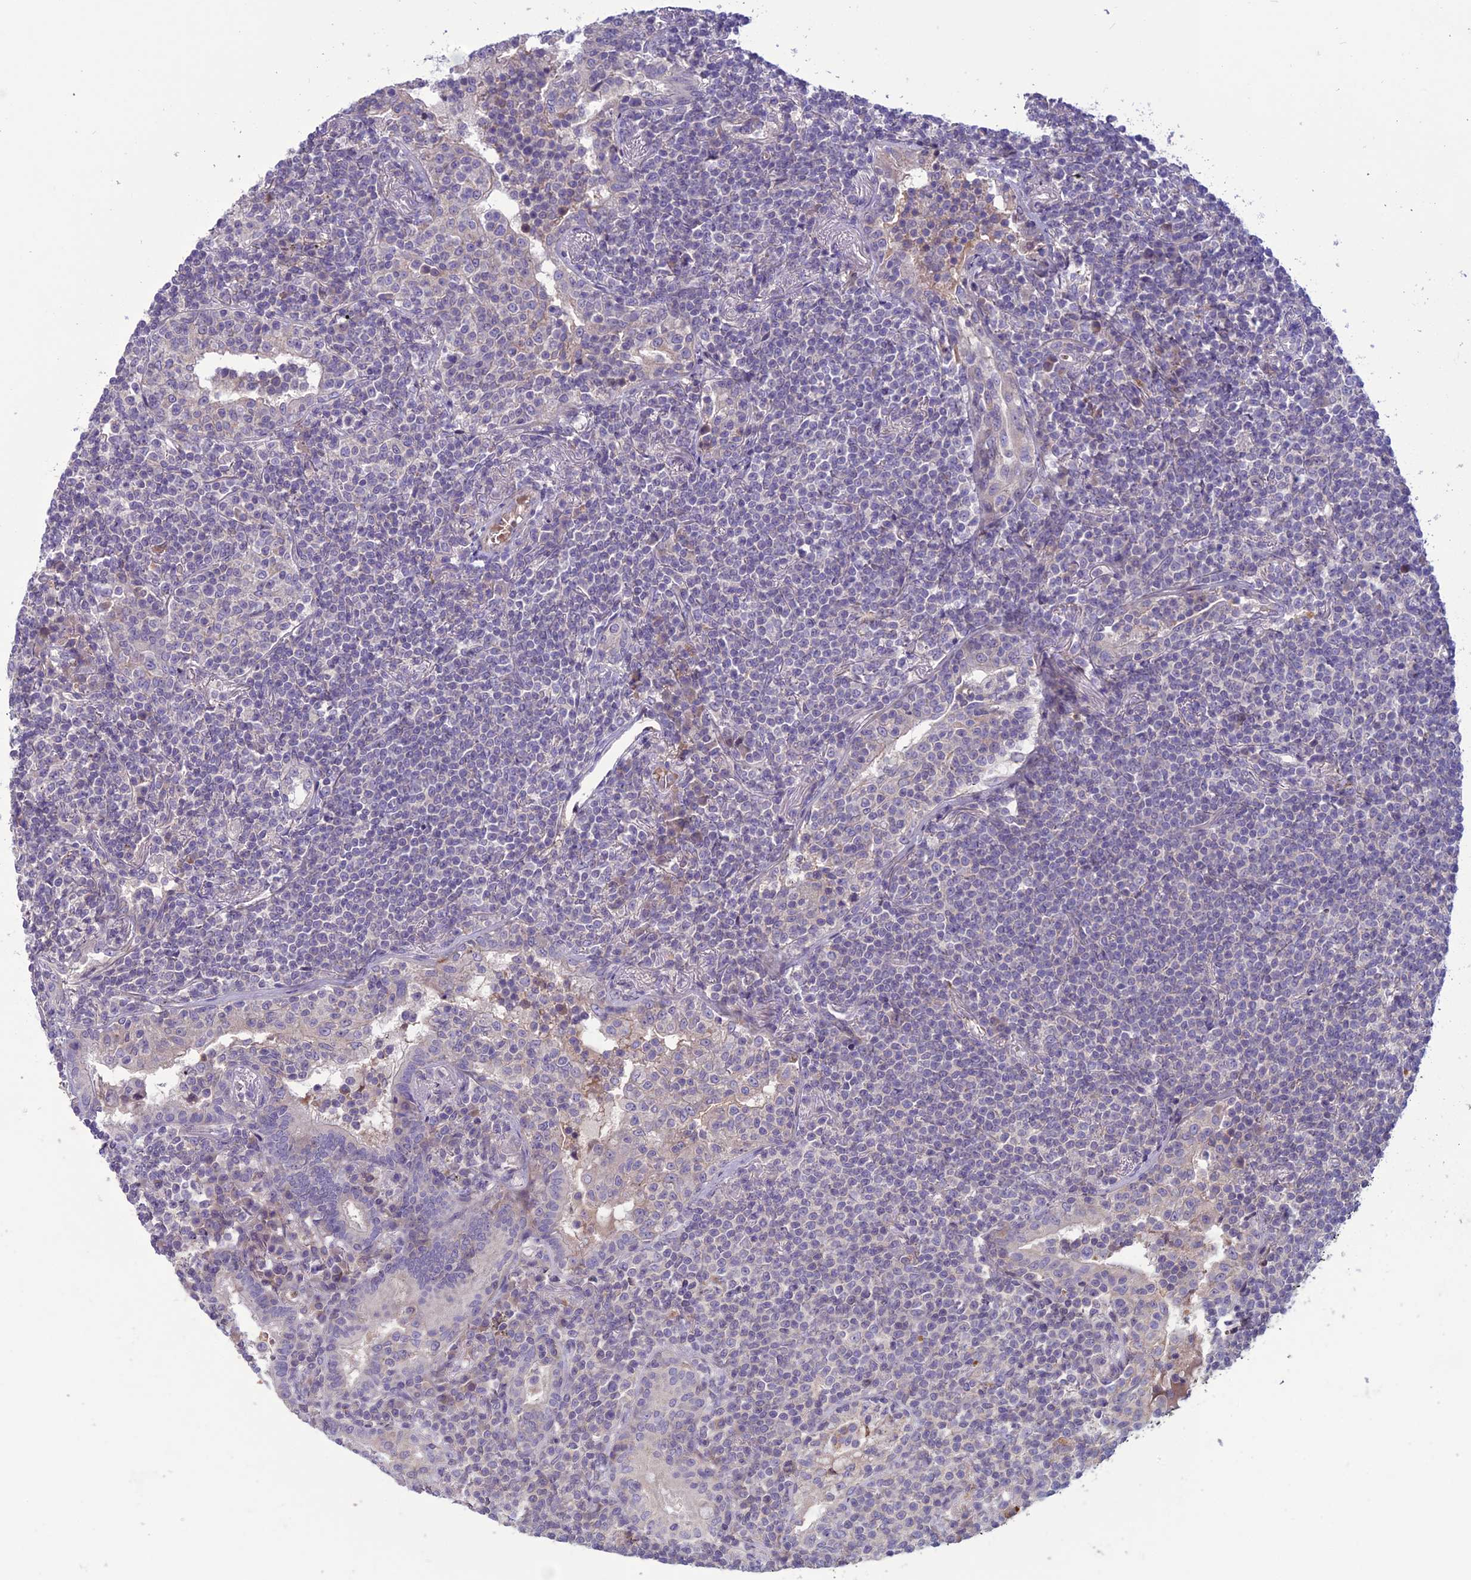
{"staining": {"intensity": "negative", "quantity": "none", "location": "none"}, "tissue": "lymphoma", "cell_type": "Tumor cells", "image_type": "cancer", "snomed": [{"axis": "morphology", "description": "Malignant lymphoma, non-Hodgkin's type, Low grade"}, {"axis": "topography", "description": "Lung"}], "caption": "The photomicrograph displays no significant staining in tumor cells of malignant lymphoma, non-Hodgkin's type (low-grade).", "gene": "C2orf76", "patient": {"sex": "female", "age": 71}}